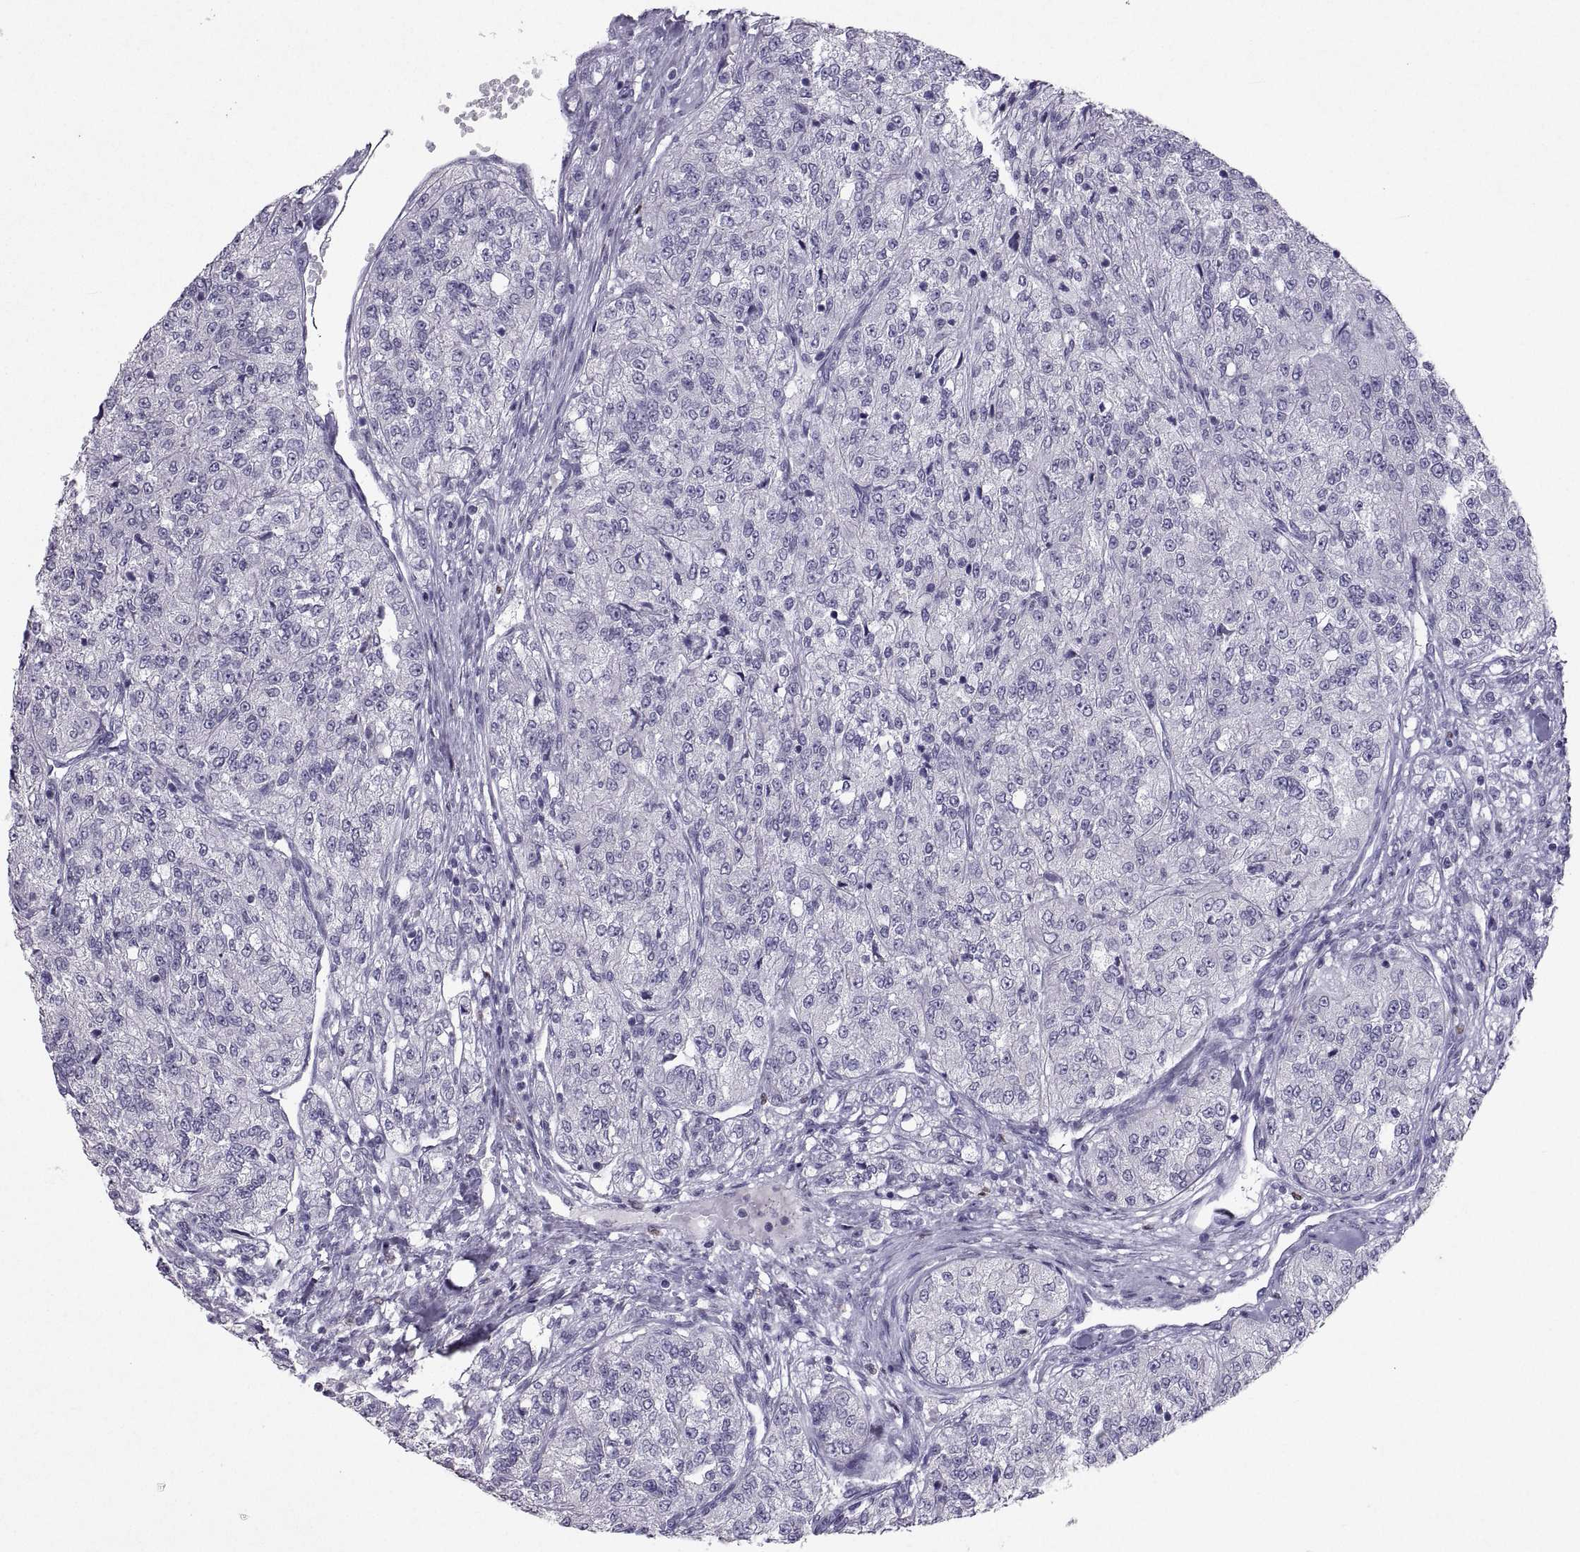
{"staining": {"intensity": "negative", "quantity": "none", "location": "none"}, "tissue": "renal cancer", "cell_type": "Tumor cells", "image_type": "cancer", "snomed": [{"axis": "morphology", "description": "Adenocarcinoma, NOS"}, {"axis": "topography", "description": "Kidney"}], "caption": "Immunohistochemical staining of renal cancer demonstrates no significant positivity in tumor cells.", "gene": "SOX21", "patient": {"sex": "female", "age": 63}}